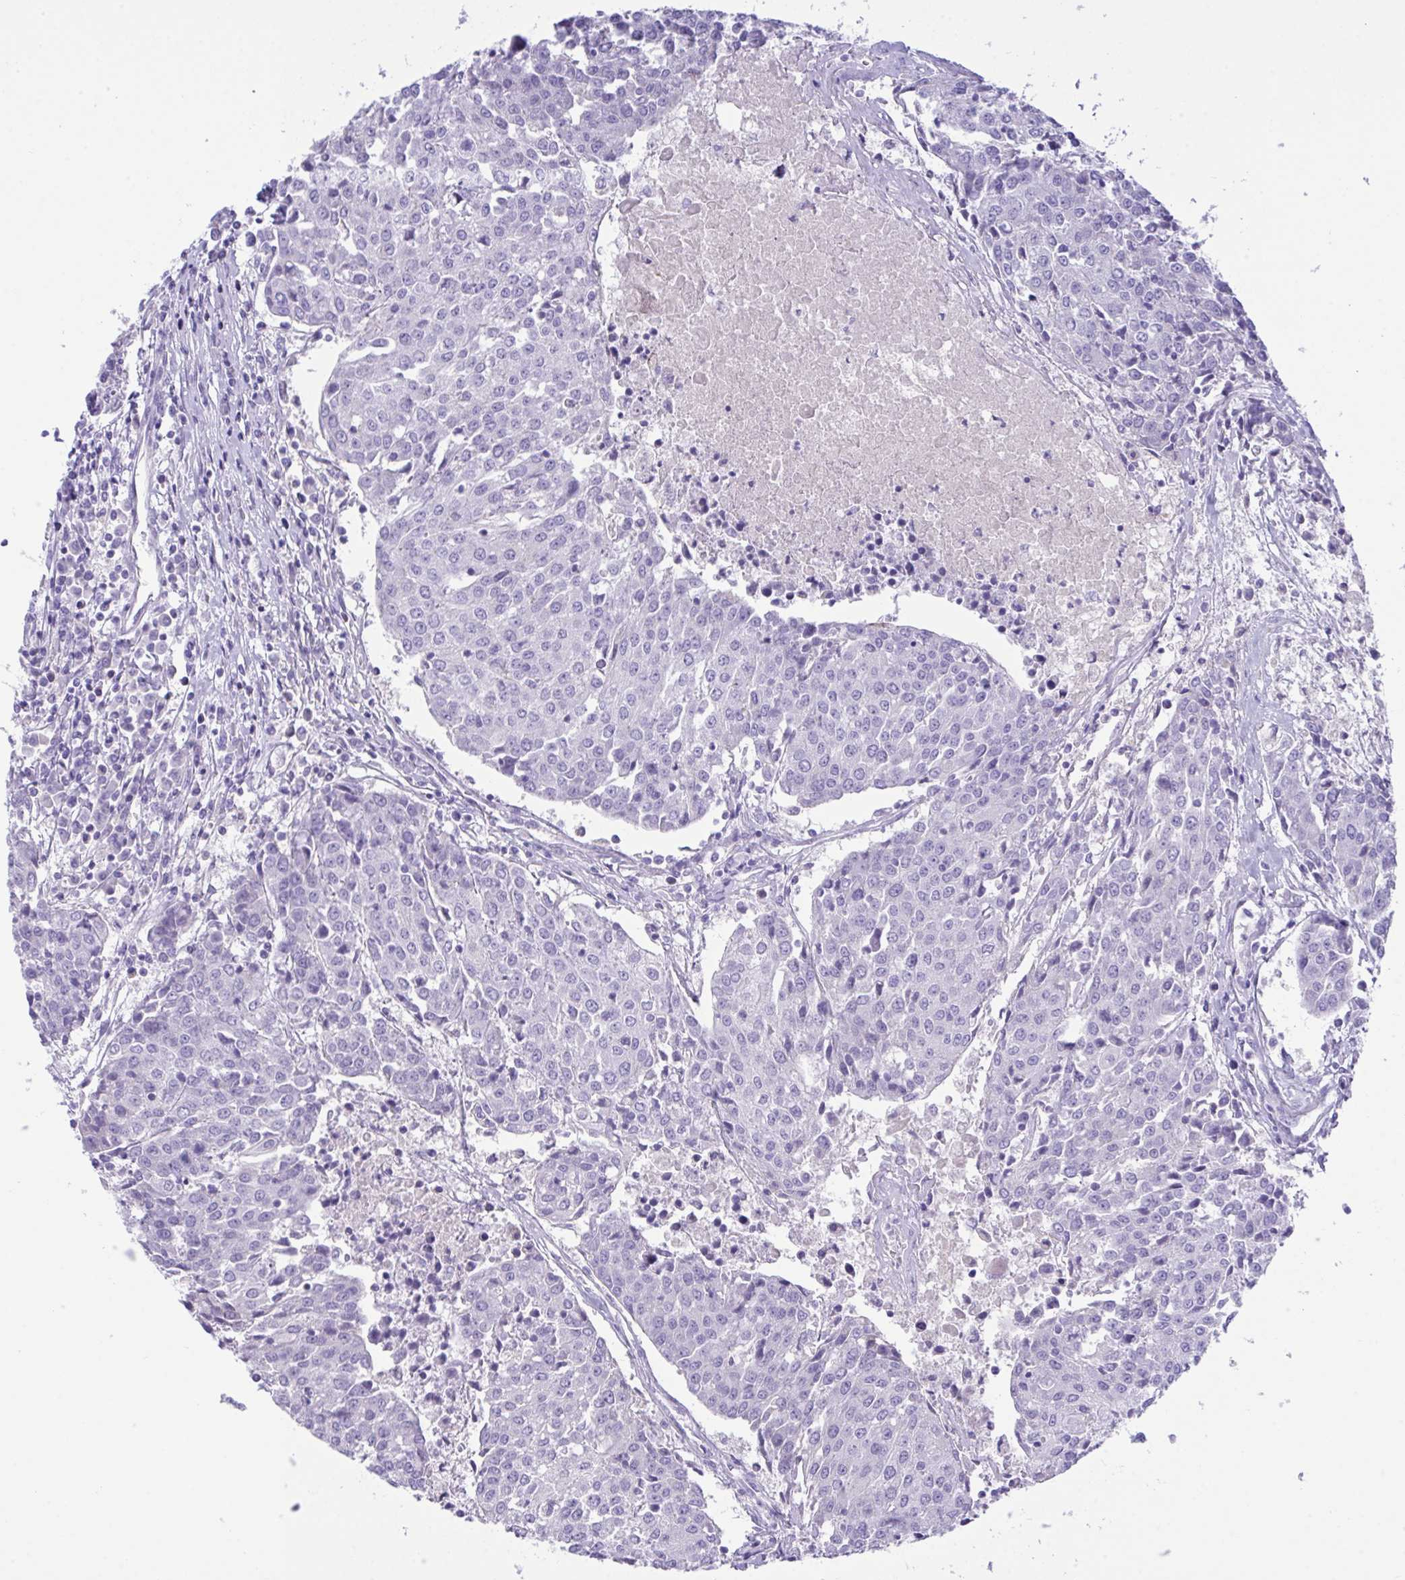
{"staining": {"intensity": "negative", "quantity": "none", "location": "none"}, "tissue": "urothelial cancer", "cell_type": "Tumor cells", "image_type": "cancer", "snomed": [{"axis": "morphology", "description": "Urothelial carcinoma, High grade"}, {"axis": "topography", "description": "Urinary bladder"}], "caption": "An IHC histopathology image of high-grade urothelial carcinoma is shown. There is no staining in tumor cells of high-grade urothelial carcinoma.", "gene": "GLB1L2", "patient": {"sex": "female", "age": 85}}